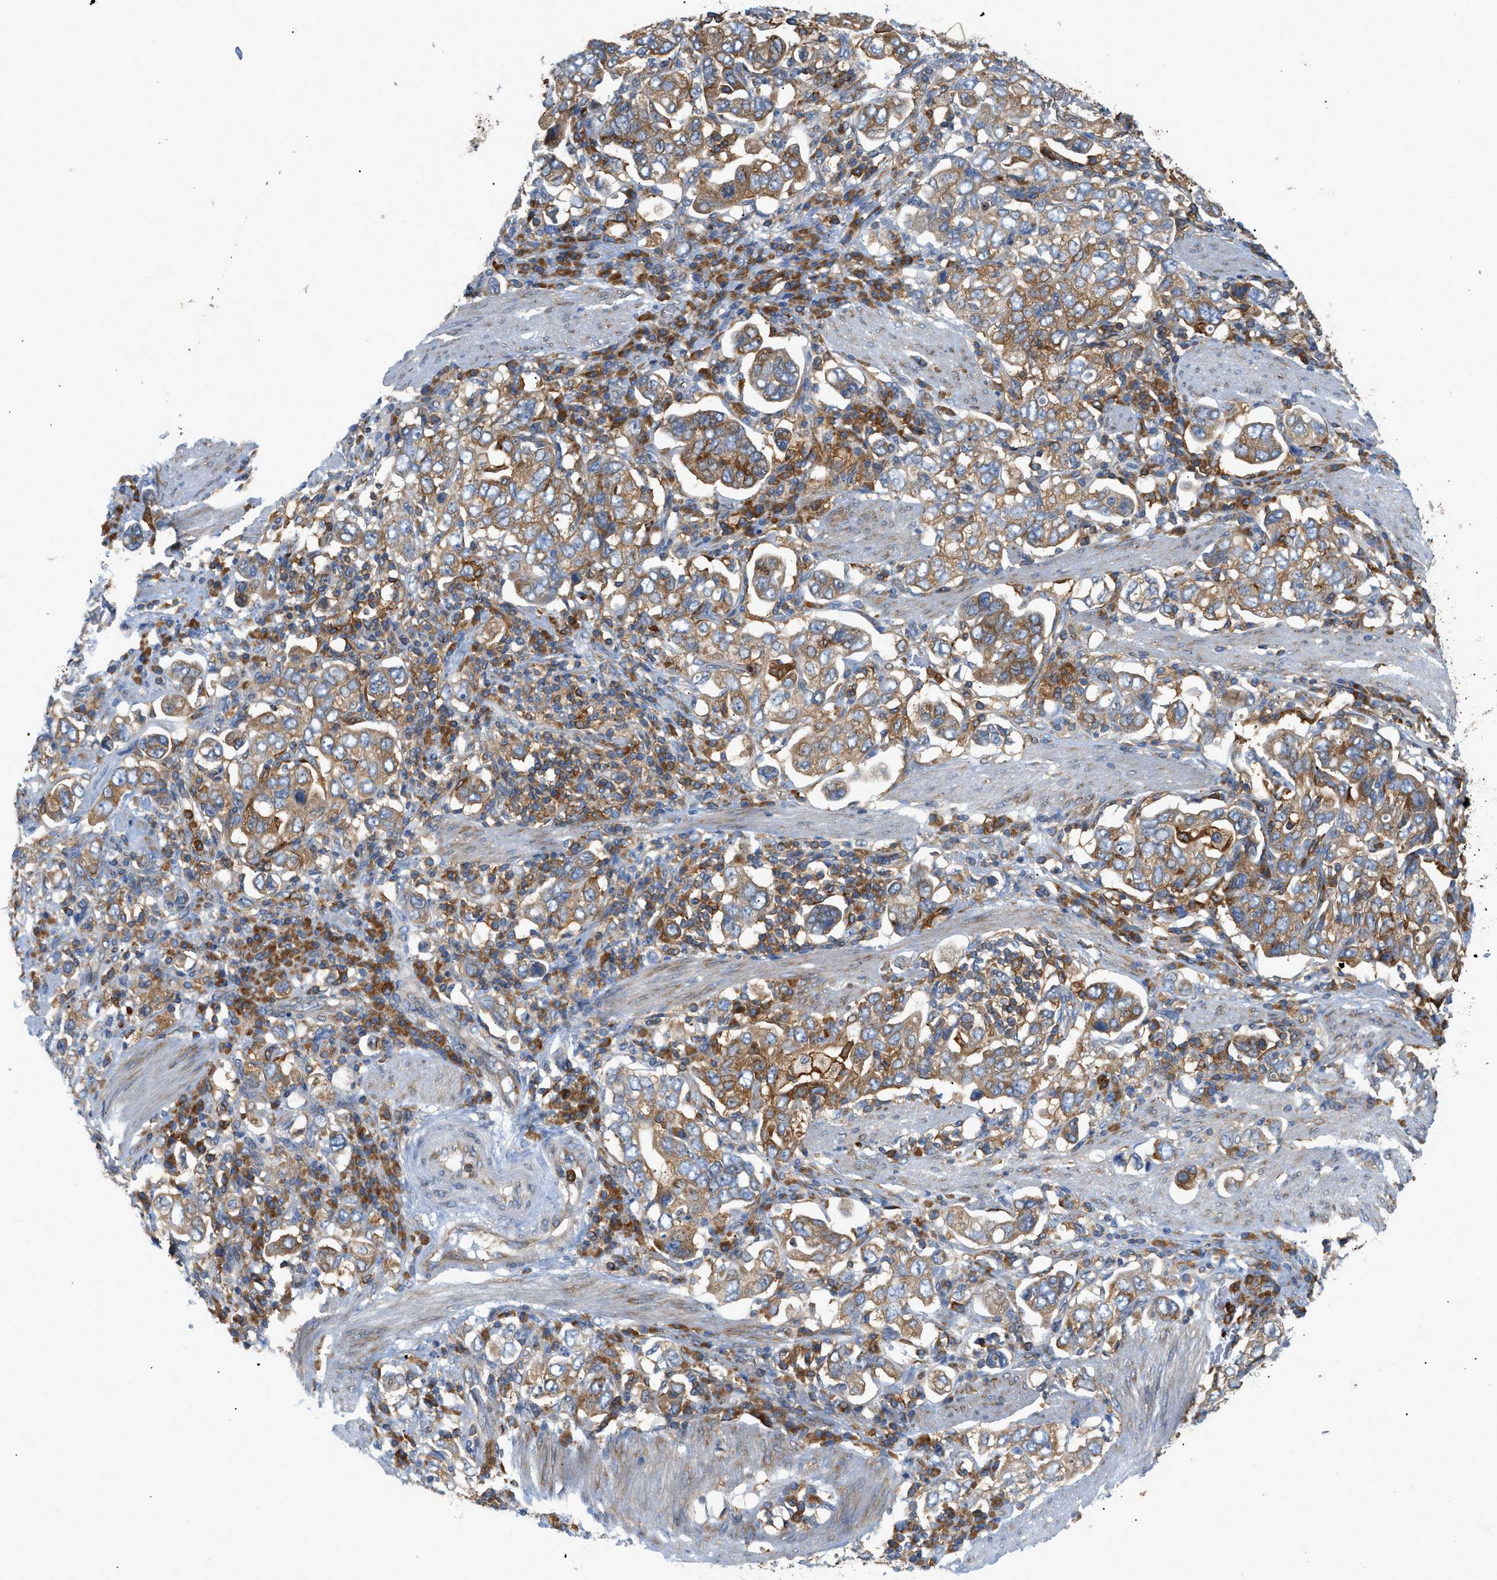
{"staining": {"intensity": "moderate", "quantity": ">75%", "location": "cytoplasmic/membranous"}, "tissue": "stomach cancer", "cell_type": "Tumor cells", "image_type": "cancer", "snomed": [{"axis": "morphology", "description": "Adenocarcinoma, NOS"}, {"axis": "topography", "description": "Stomach, upper"}], "caption": "This image exhibits IHC staining of human adenocarcinoma (stomach), with medium moderate cytoplasmic/membranous staining in about >75% of tumor cells.", "gene": "GPAT4", "patient": {"sex": "male", "age": 62}}